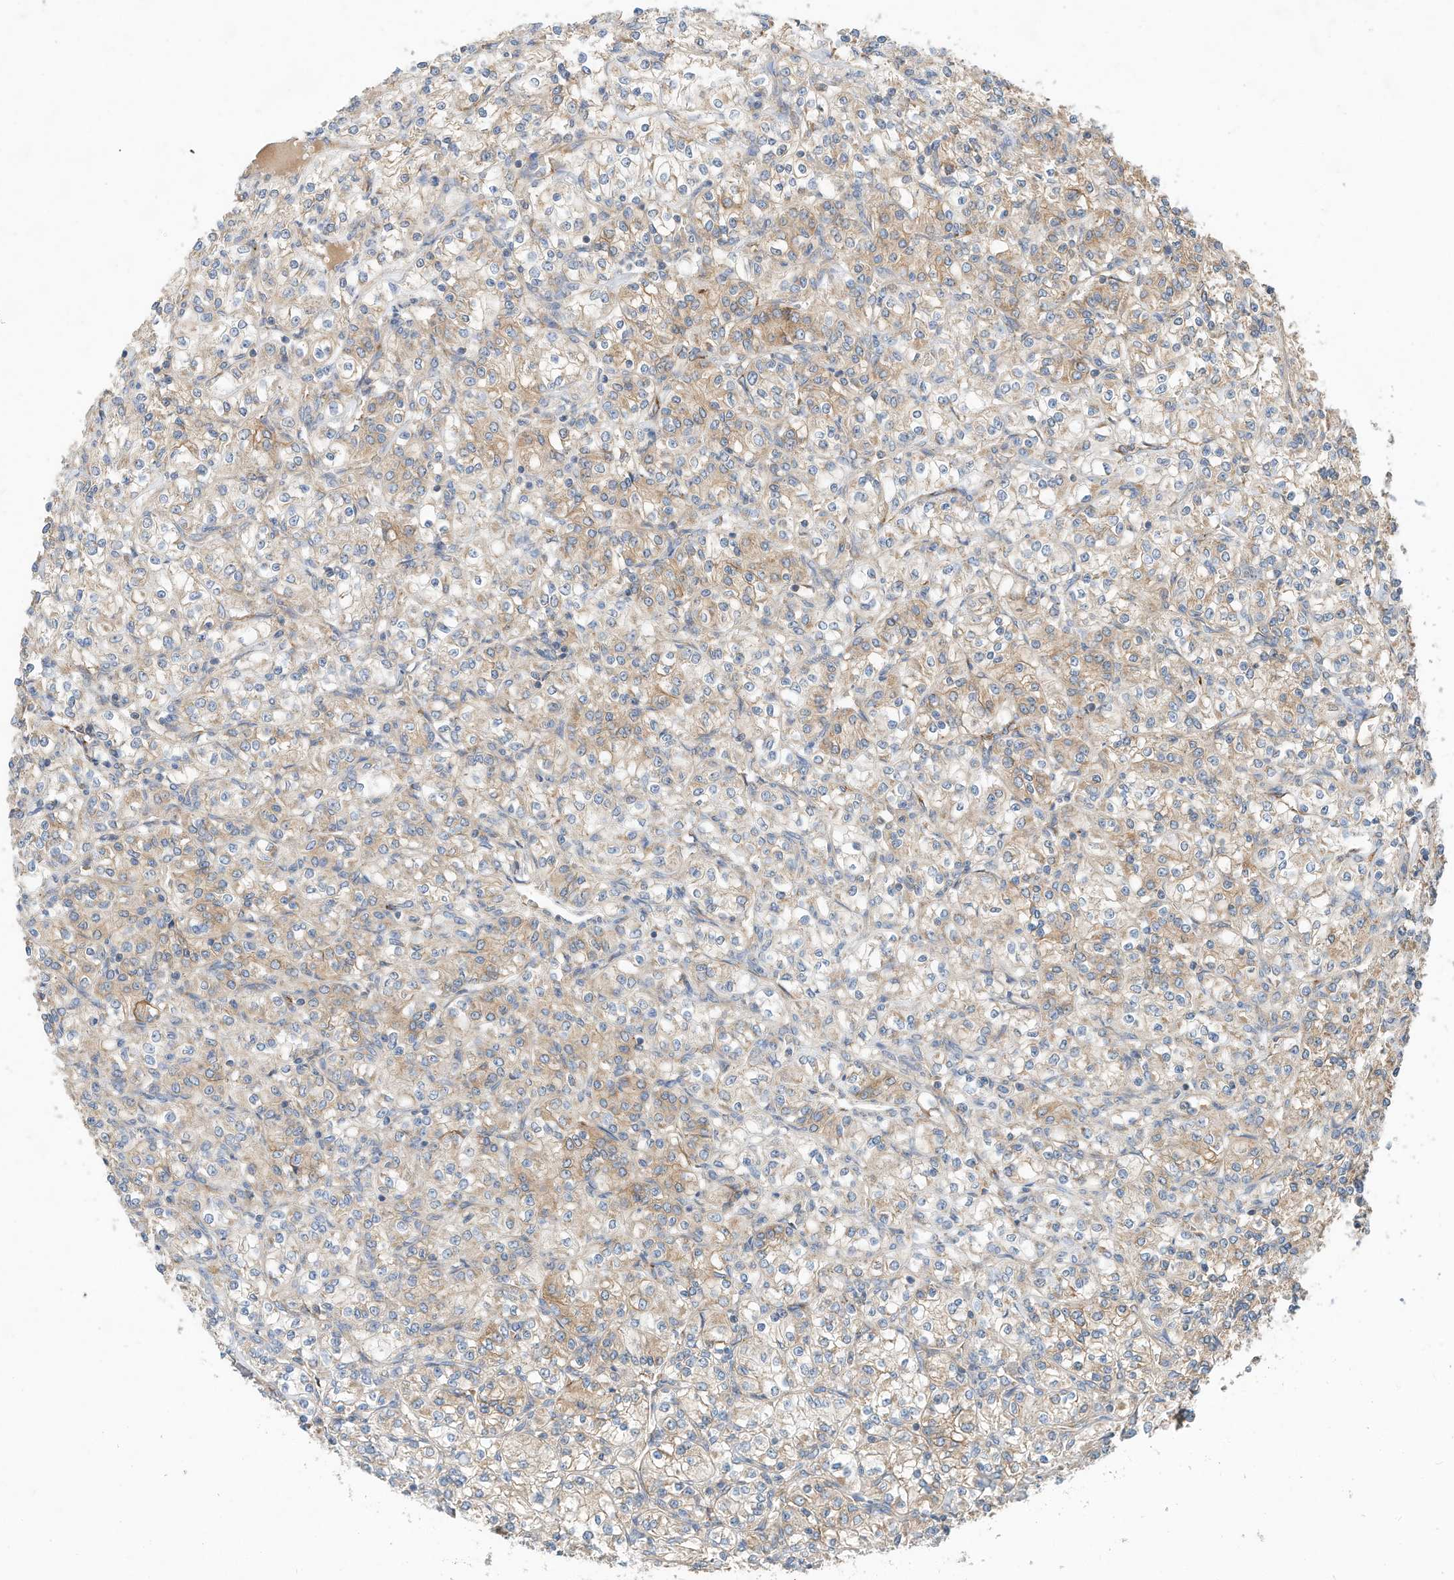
{"staining": {"intensity": "moderate", "quantity": "25%-75%", "location": "cytoplasmic/membranous"}, "tissue": "renal cancer", "cell_type": "Tumor cells", "image_type": "cancer", "snomed": [{"axis": "morphology", "description": "Adenocarcinoma, NOS"}, {"axis": "topography", "description": "Kidney"}], "caption": "Immunohistochemical staining of human renal adenocarcinoma reveals moderate cytoplasmic/membranous protein positivity in about 25%-75% of tumor cells.", "gene": "CPAMD8", "patient": {"sex": "male", "age": 77}}